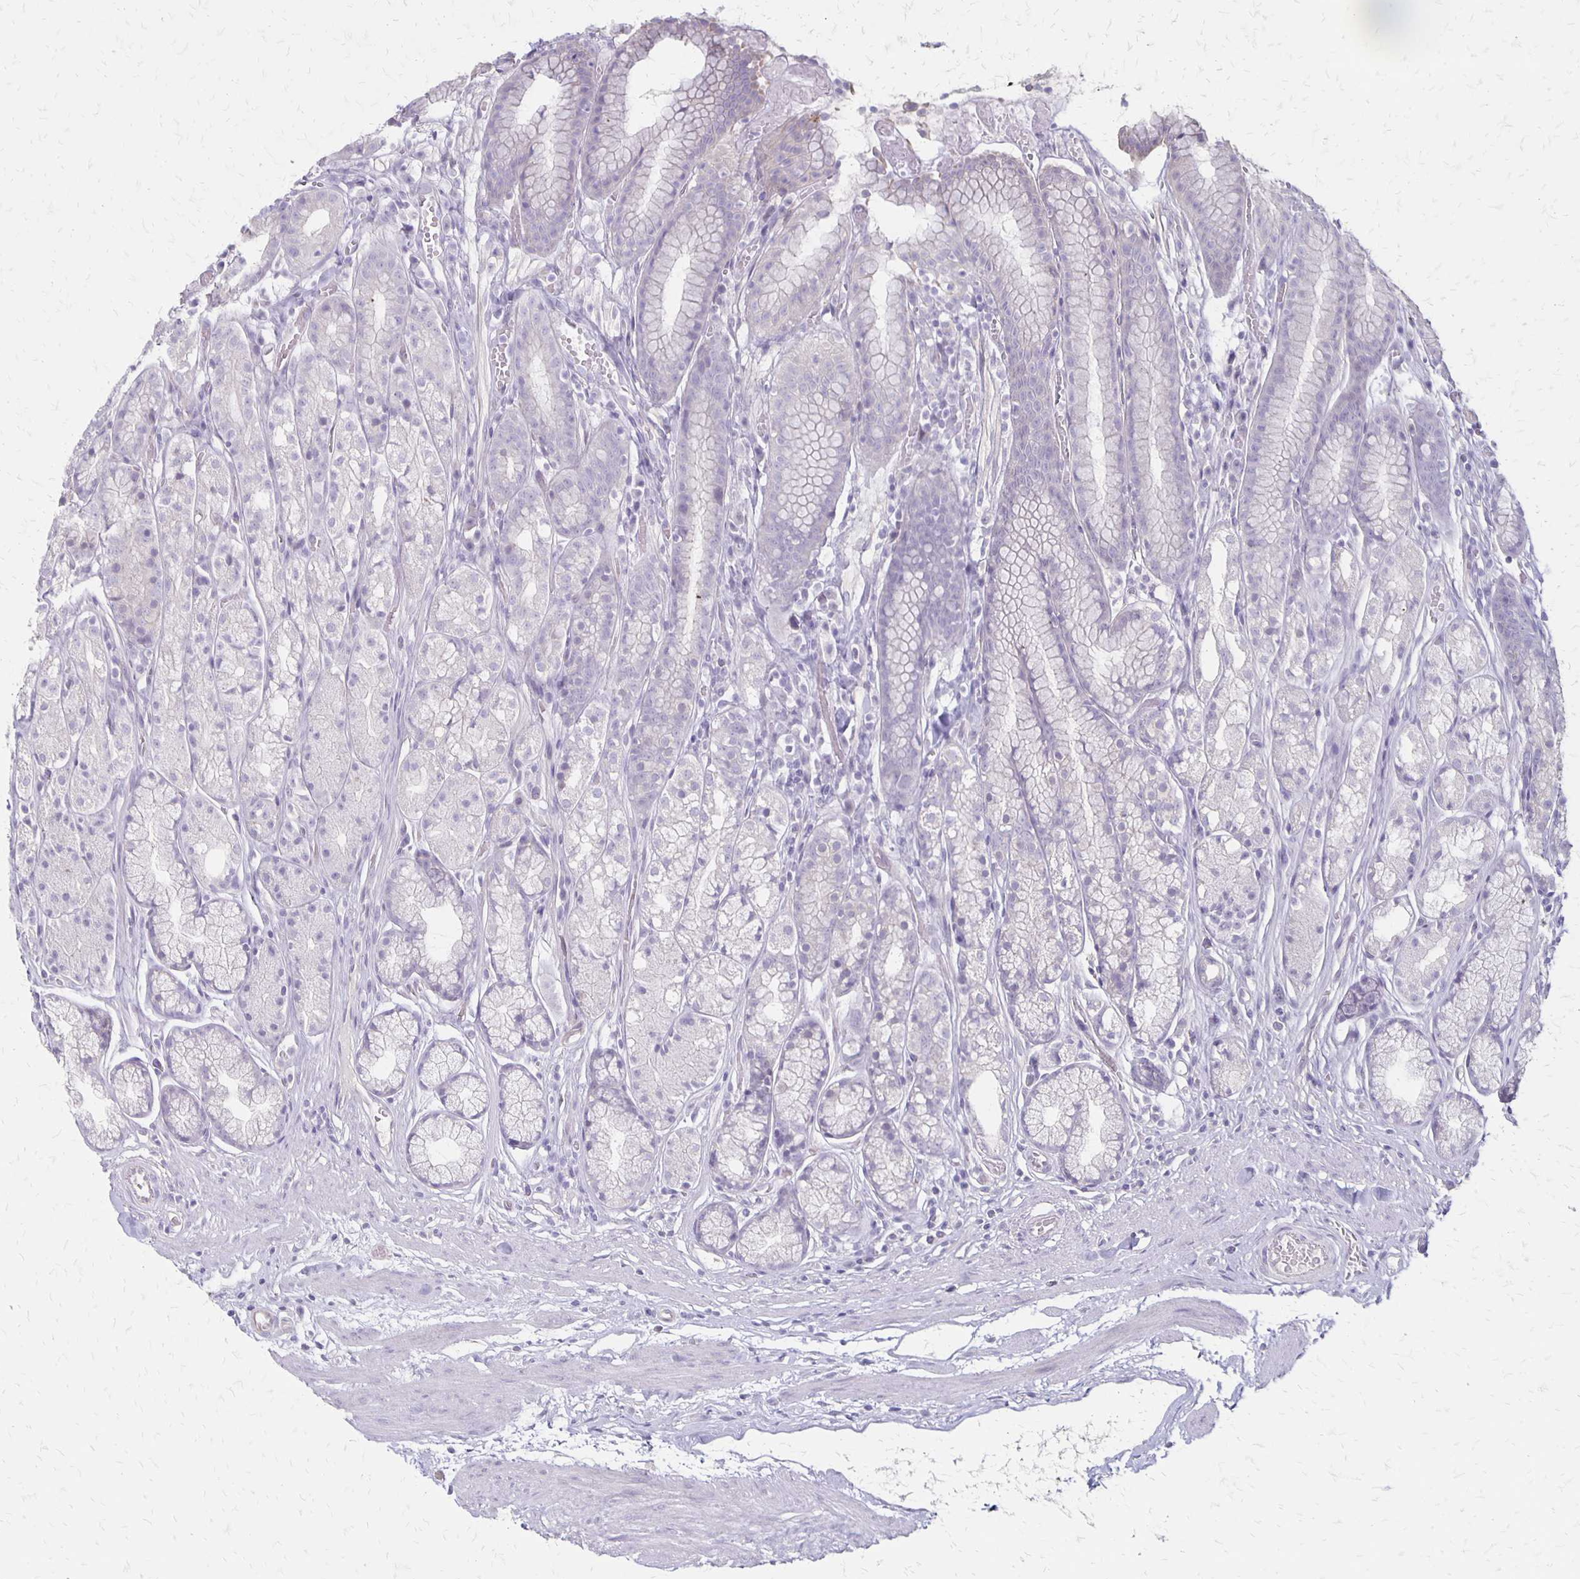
{"staining": {"intensity": "negative", "quantity": "none", "location": "none"}, "tissue": "stomach", "cell_type": "Glandular cells", "image_type": "normal", "snomed": [{"axis": "morphology", "description": "Normal tissue, NOS"}, {"axis": "topography", "description": "Smooth muscle"}, {"axis": "topography", "description": "Stomach"}], "caption": "The immunohistochemistry (IHC) micrograph has no significant expression in glandular cells of stomach. (Brightfield microscopy of DAB immunohistochemistry (IHC) at high magnification).", "gene": "HOMER1", "patient": {"sex": "male", "age": 70}}